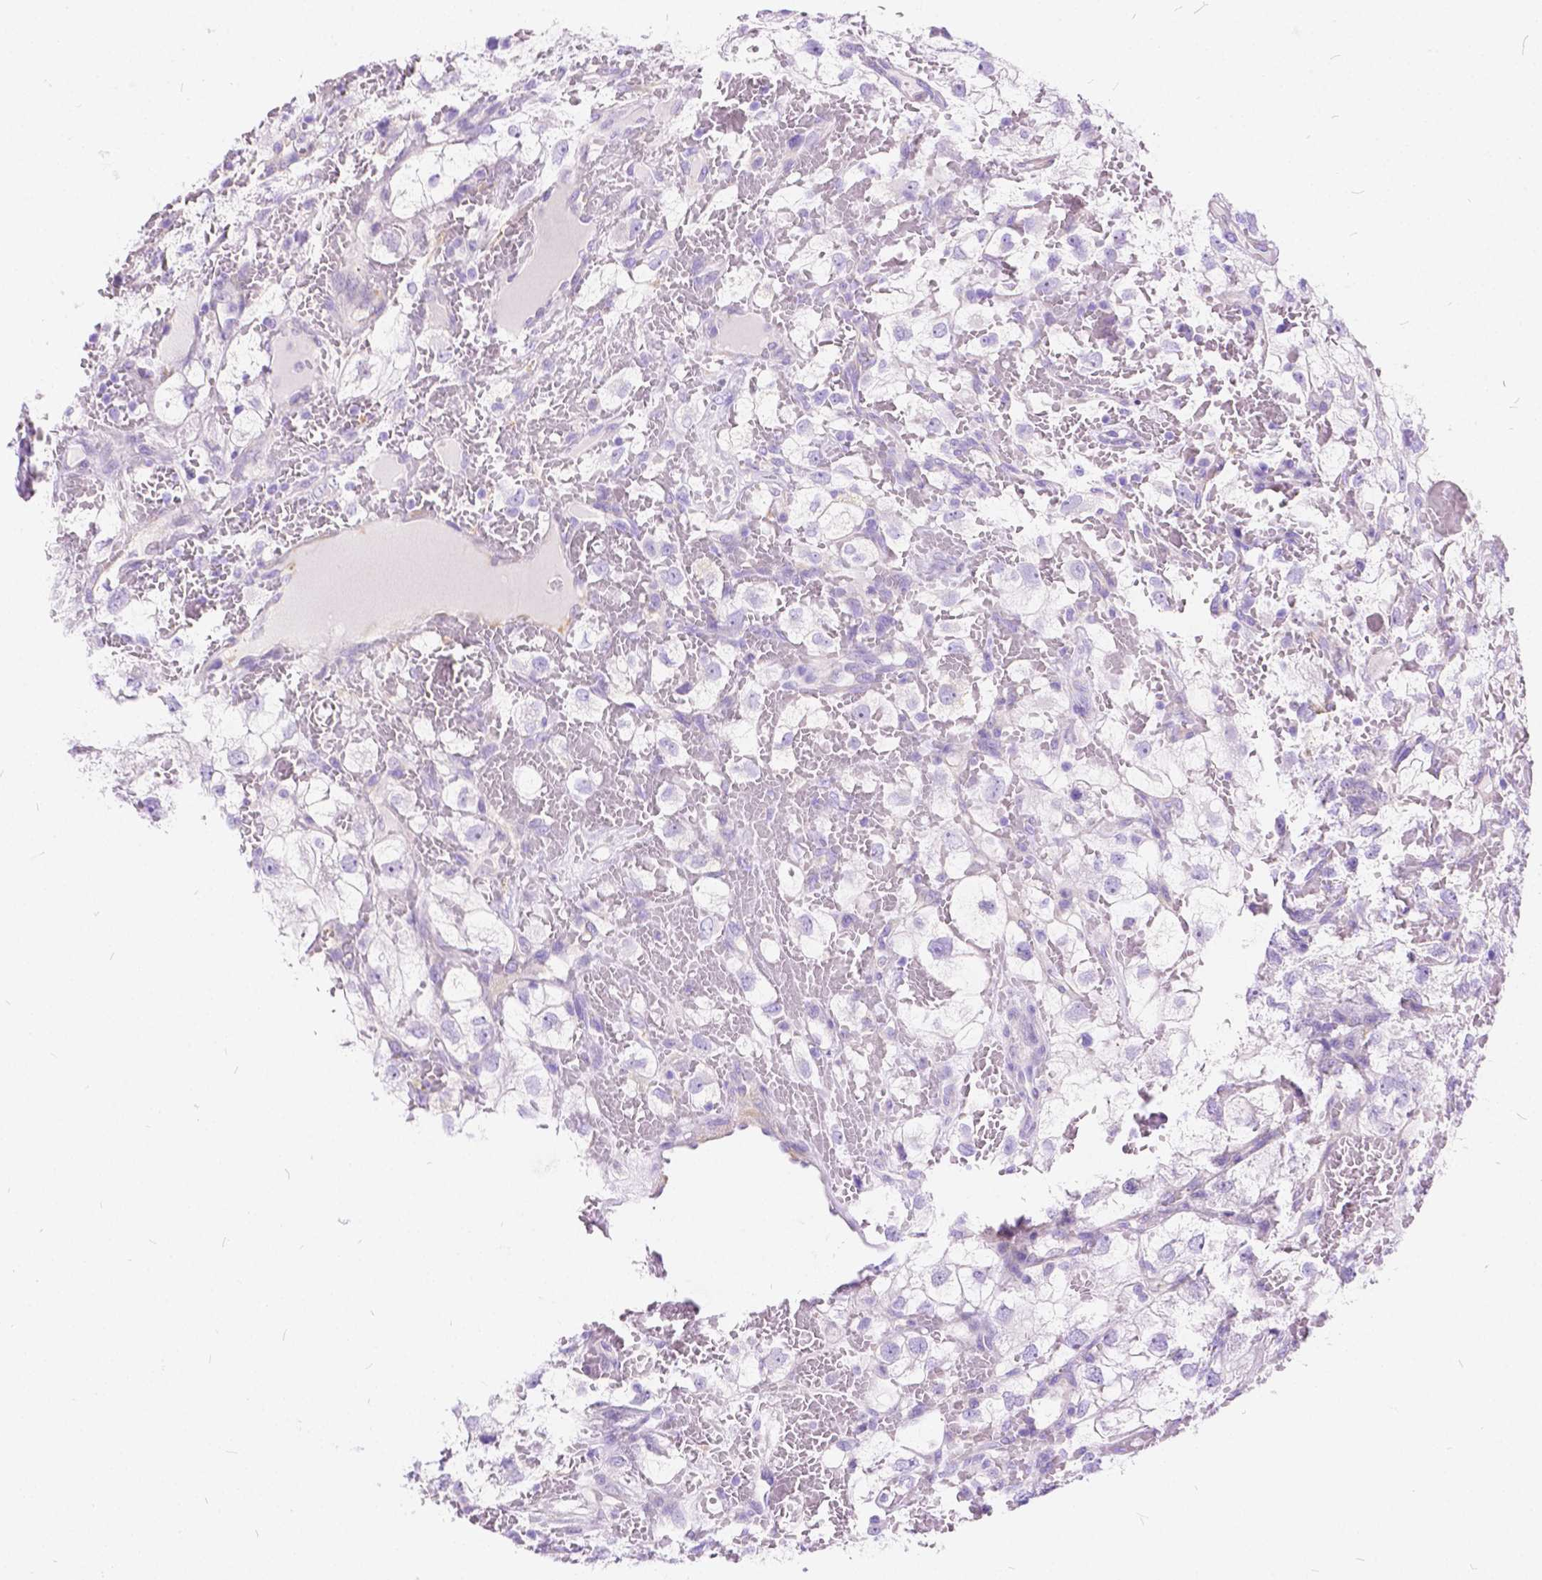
{"staining": {"intensity": "negative", "quantity": "none", "location": "none"}, "tissue": "renal cancer", "cell_type": "Tumor cells", "image_type": "cancer", "snomed": [{"axis": "morphology", "description": "Adenocarcinoma, NOS"}, {"axis": "topography", "description": "Kidney"}], "caption": "IHC image of human renal cancer stained for a protein (brown), which demonstrates no staining in tumor cells.", "gene": "CHRM1", "patient": {"sex": "male", "age": 59}}